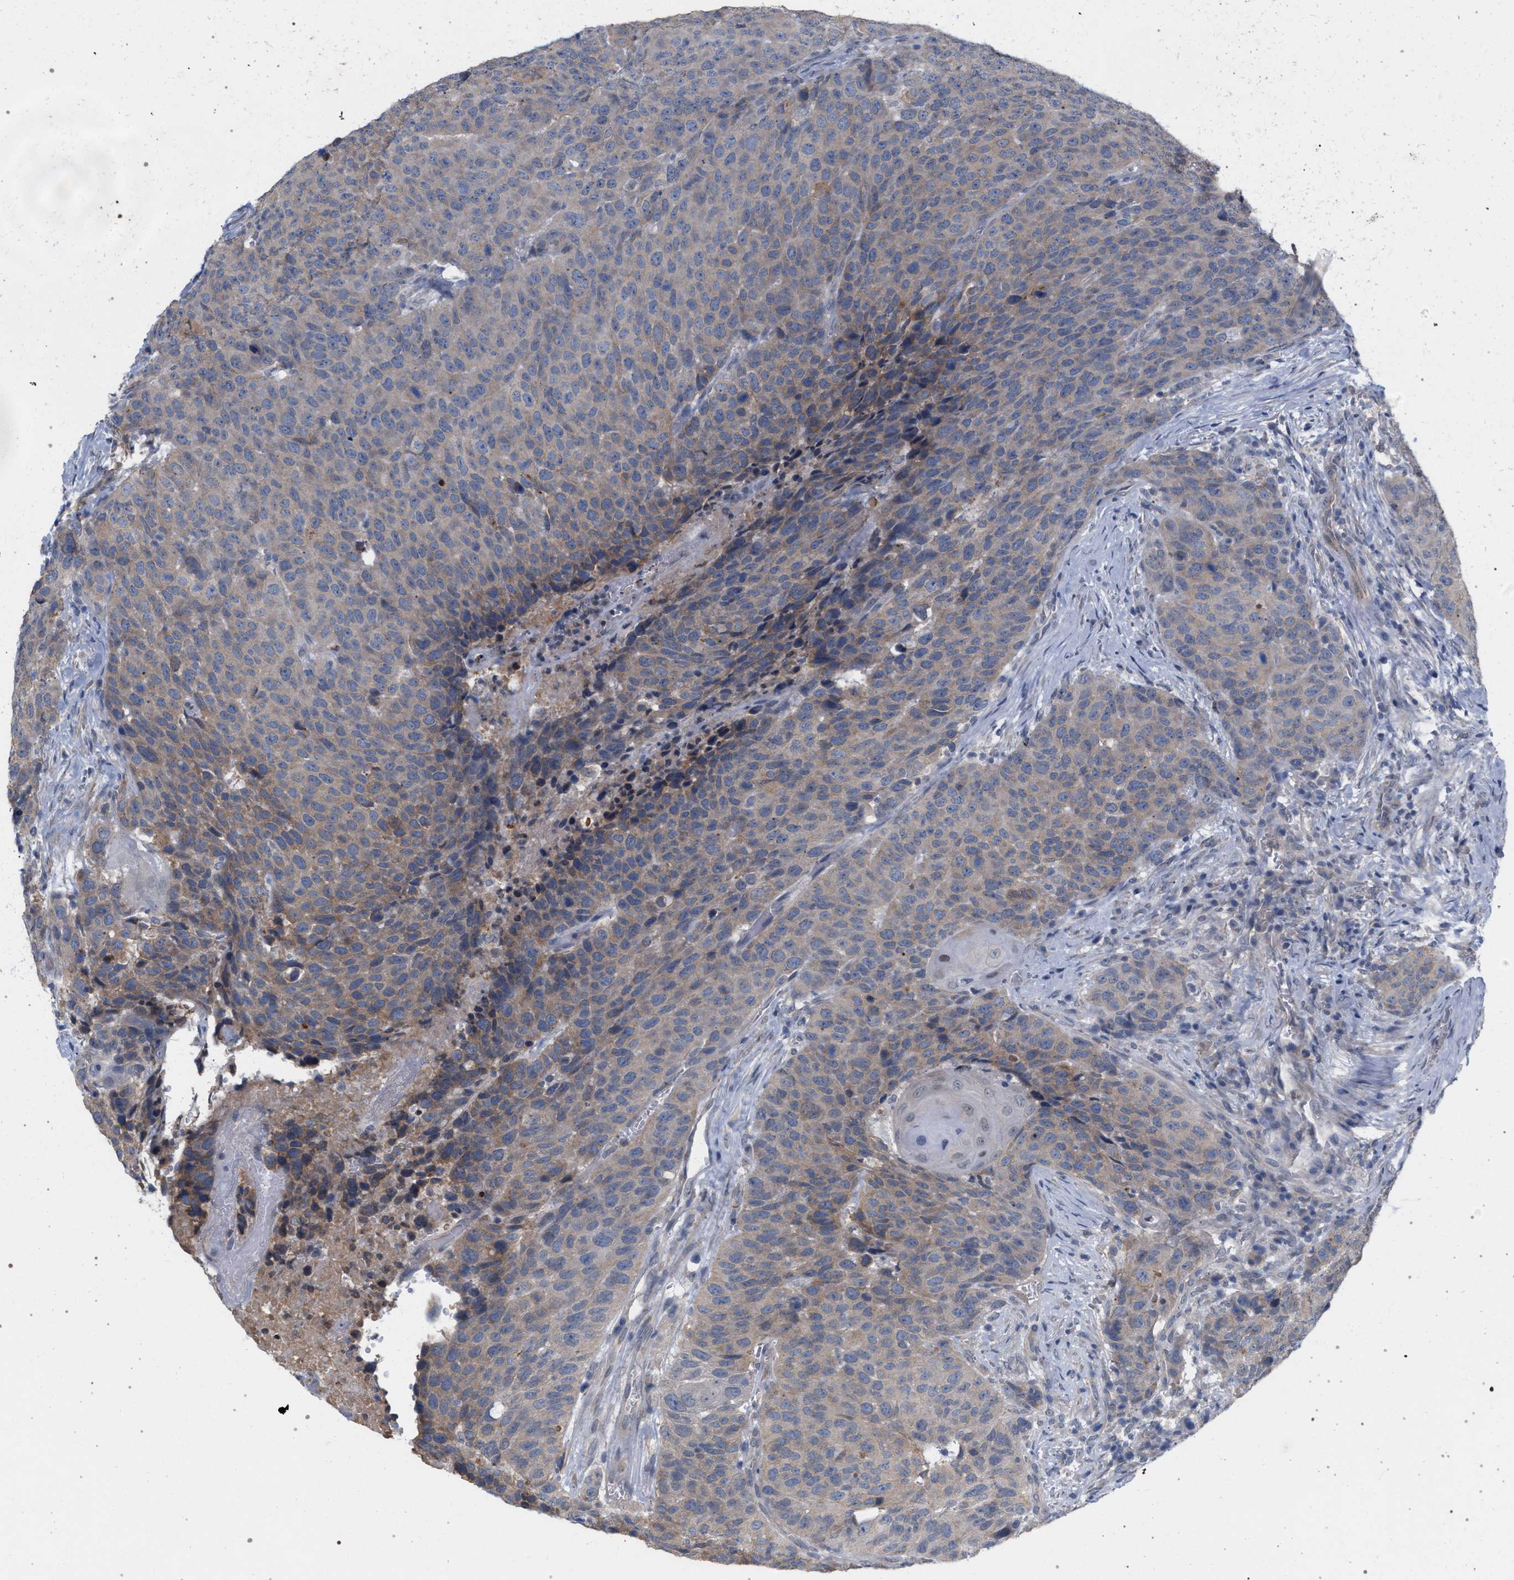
{"staining": {"intensity": "weak", "quantity": "<25%", "location": "cytoplasmic/membranous"}, "tissue": "head and neck cancer", "cell_type": "Tumor cells", "image_type": "cancer", "snomed": [{"axis": "morphology", "description": "Squamous cell carcinoma, NOS"}, {"axis": "topography", "description": "Head-Neck"}], "caption": "Tumor cells show no significant positivity in squamous cell carcinoma (head and neck).", "gene": "ARPC5L", "patient": {"sex": "male", "age": 66}}